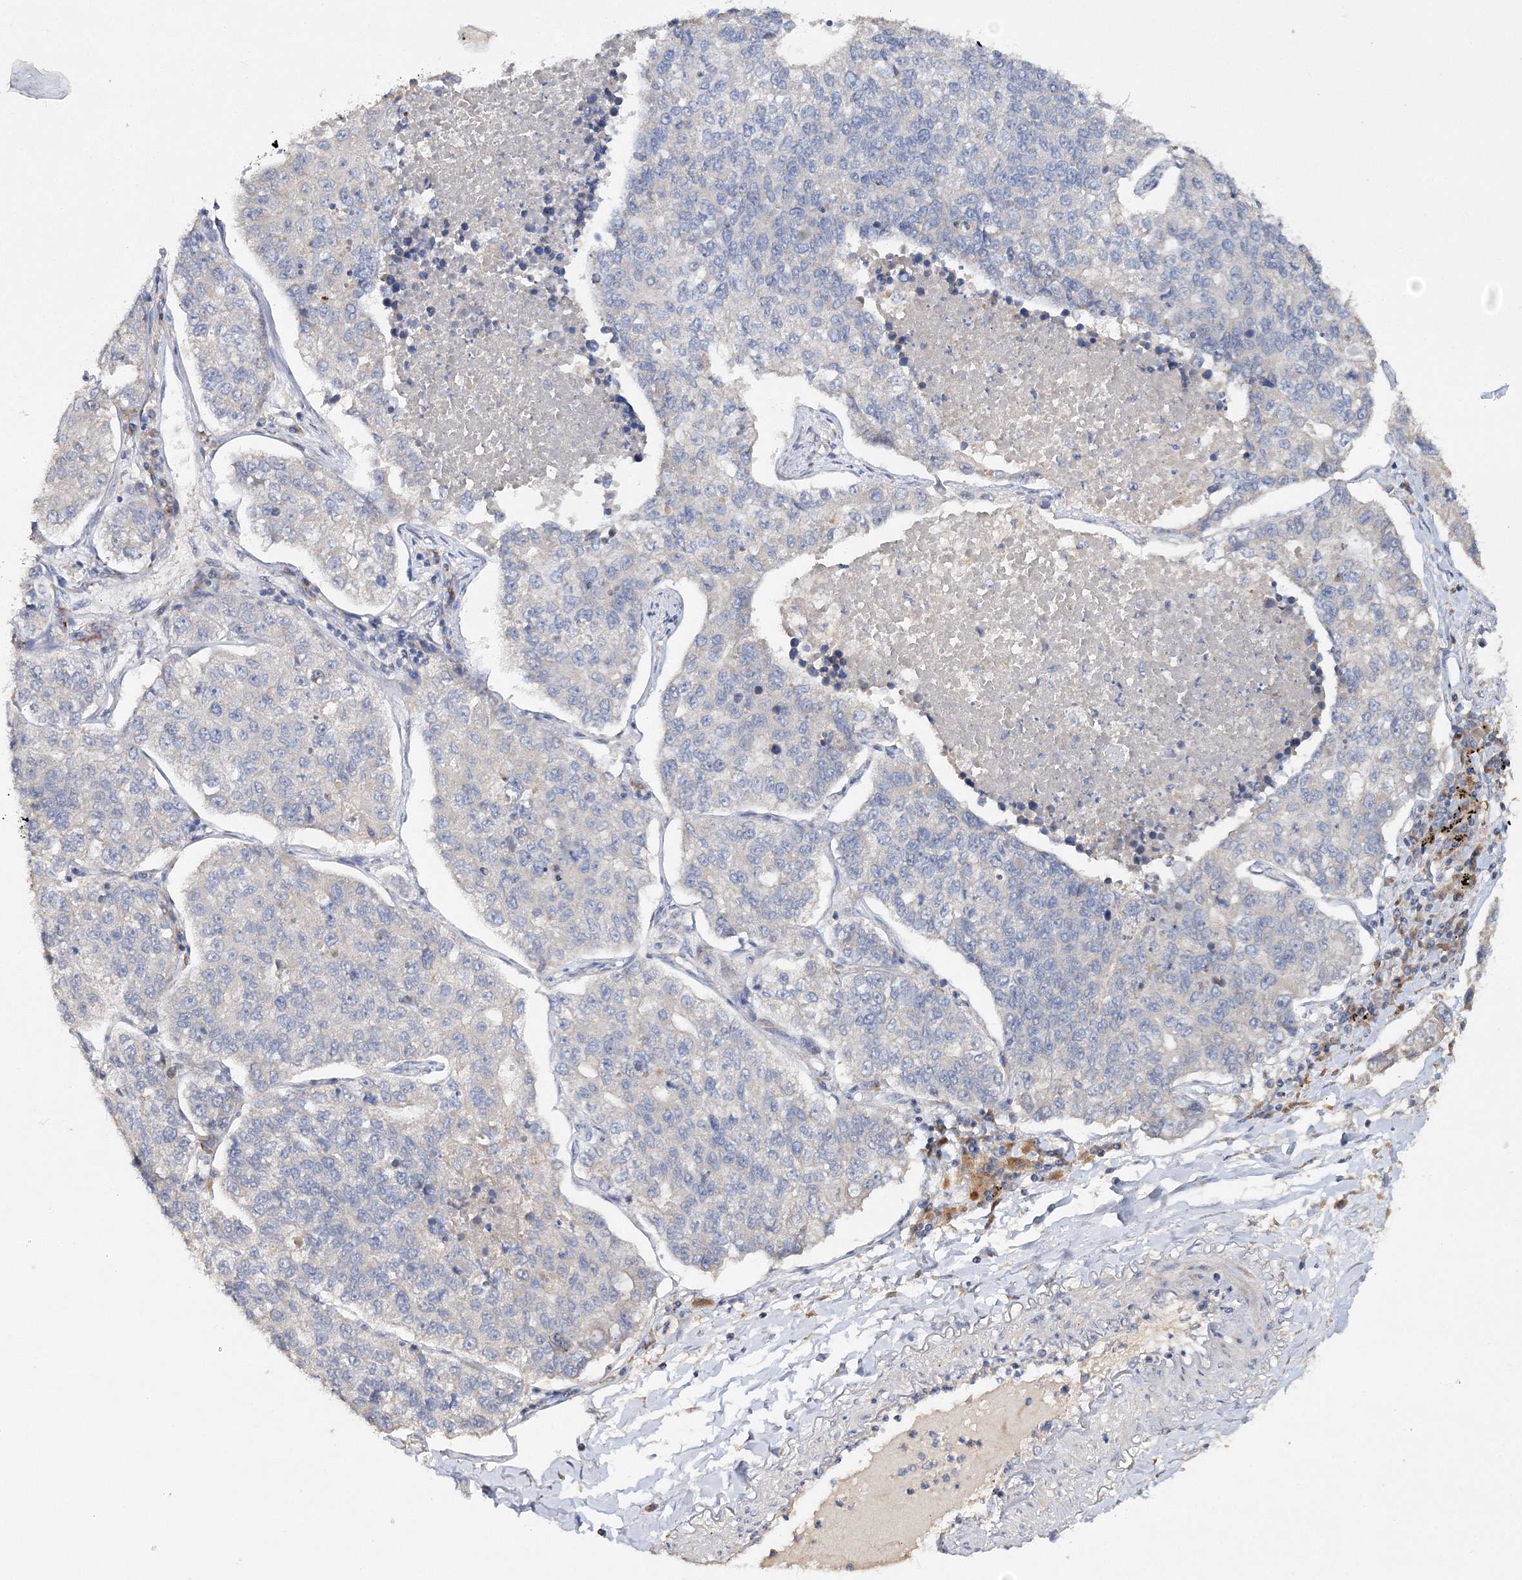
{"staining": {"intensity": "negative", "quantity": "none", "location": "none"}, "tissue": "lung cancer", "cell_type": "Tumor cells", "image_type": "cancer", "snomed": [{"axis": "morphology", "description": "Adenocarcinoma, NOS"}, {"axis": "topography", "description": "Lung"}], "caption": "DAB immunohistochemical staining of human lung cancer demonstrates no significant positivity in tumor cells.", "gene": "GJB5", "patient": {"sex": "male", "age": 49}}